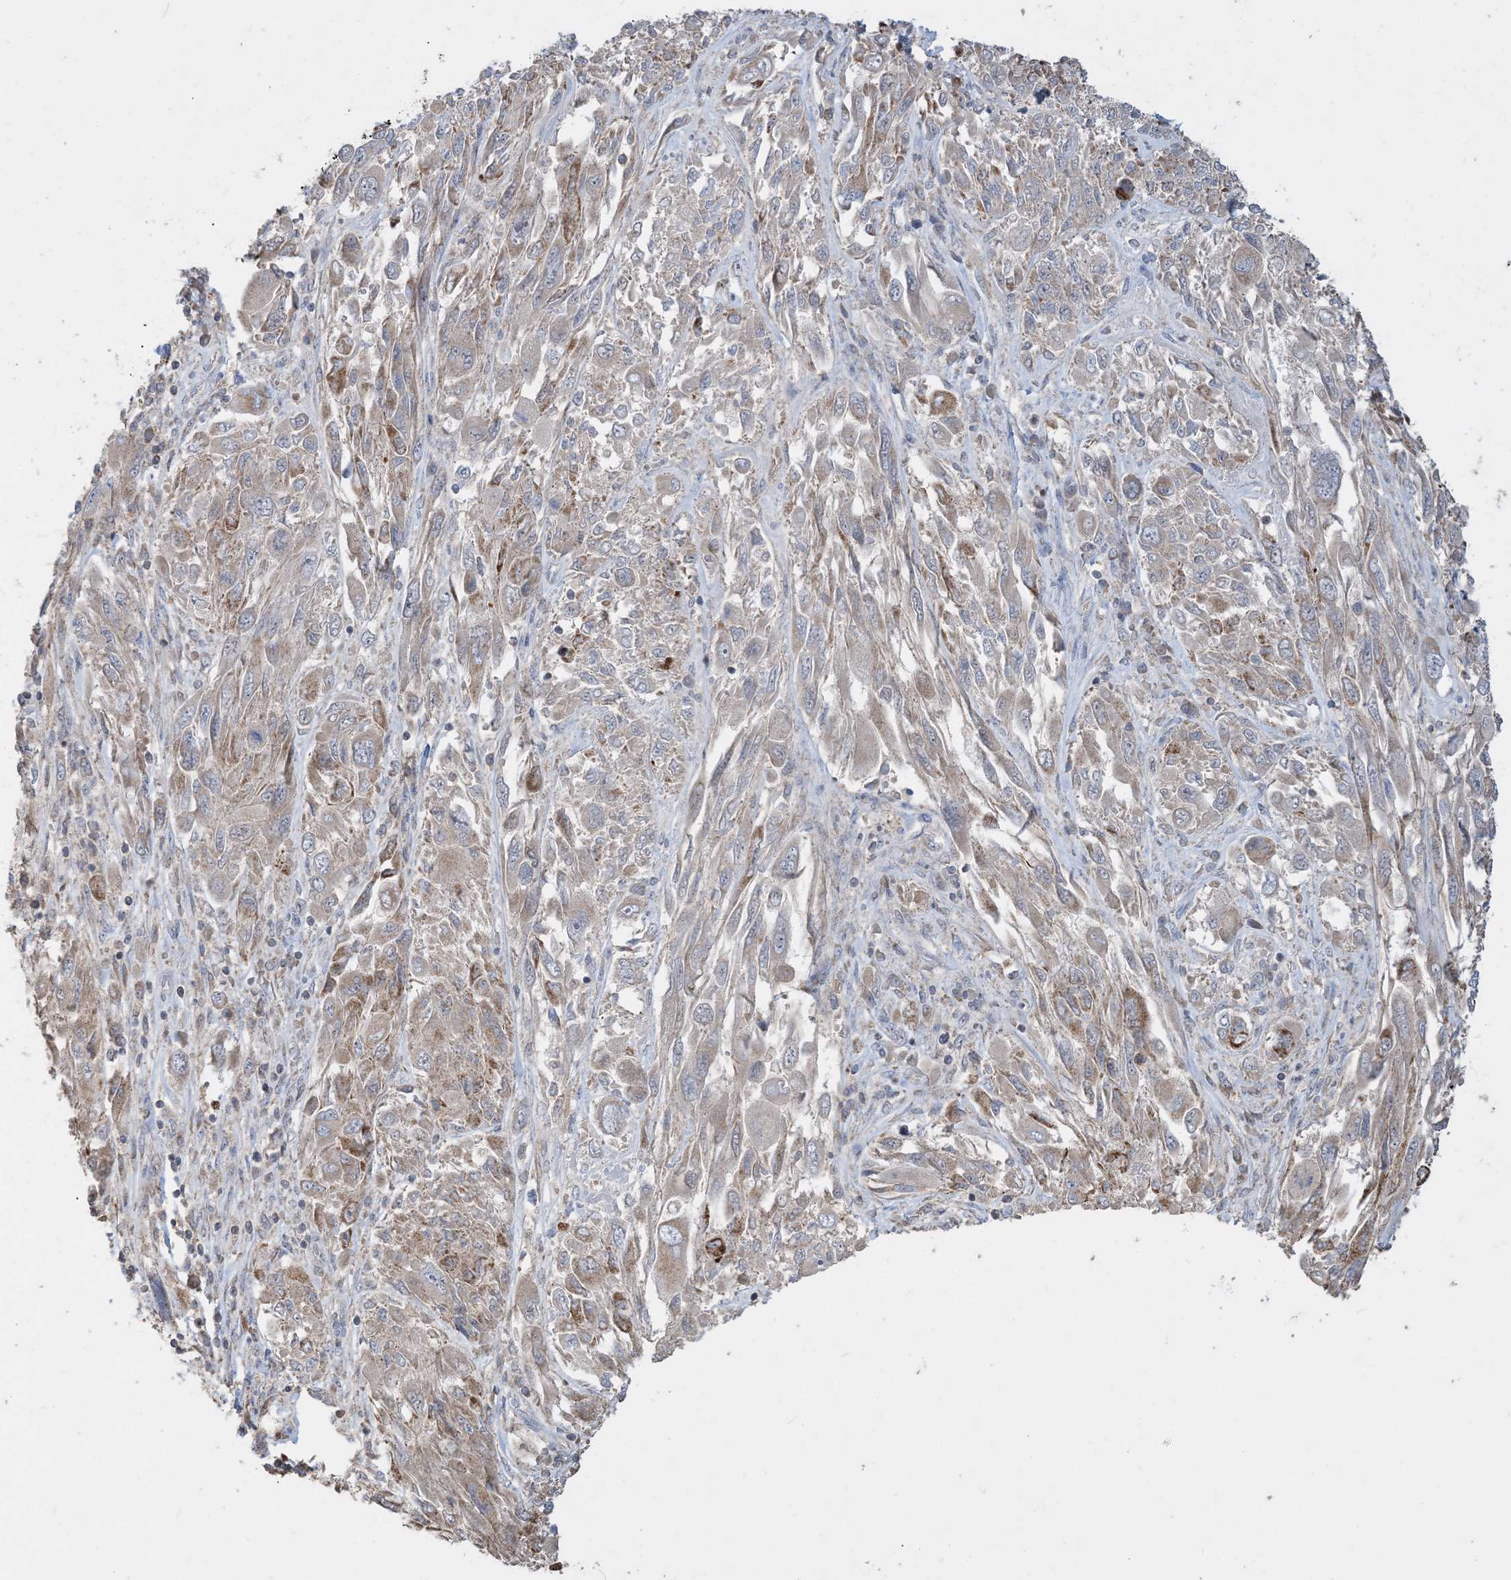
{"staining": {"intensity": "moderate", "quantity": "25%-75%", "location": "cytoplasmic/membranous"}, "tissue": "melanoma", "cell_type": "Tumor cells", "image_type": "cancer", "snomed": [{"axis": "morphology", "description": "Malignant melanoma, NOS"}, {"axis": "topography", "description": "Skin"}], "caption": "Tumor cells show medium levels of moderate cytoplasmic/membranous staining in approximately 25%-75% of cells in human melanoma. The staining was performed using DAB (3,3'-diaminobenzidine) to visualize the protein expression in brown, while the nuclei were stained in blue with hematoxylin (Magnification: 20x).", "gene": "ECHDC1", "patient": {"sex": "female", "age": 91}}